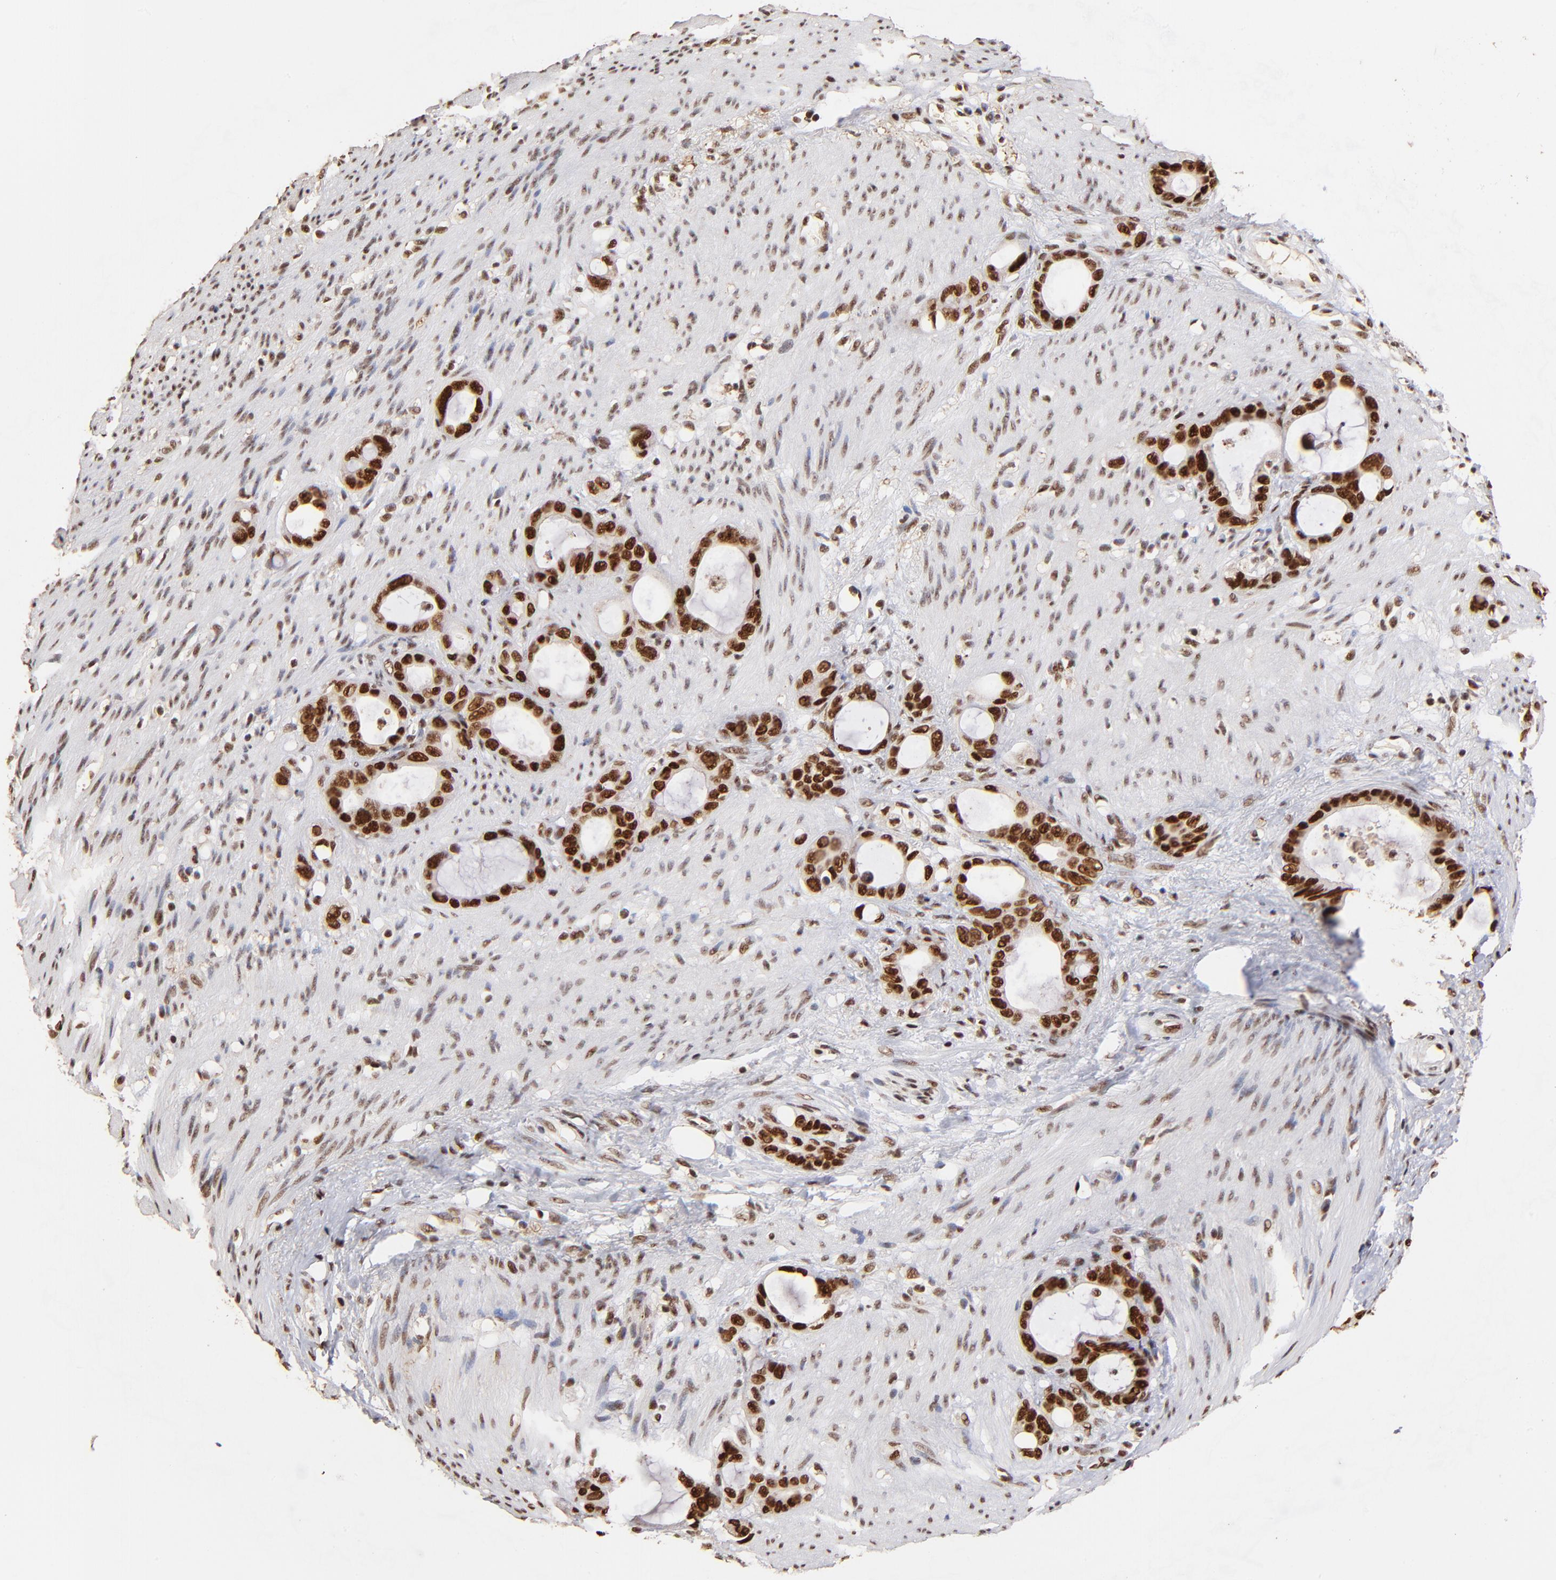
{"staining": {"intensity": "strong", "quantity": ">75%", "location": "nuclear"}, "tissue": "stomach cancer", "cell_type": "Tumor cells", "image_type": "cancer", "snomed": [{"axis": "morphology", "description": "Adenocarcinoma, NOS"}, {"axis": "topography", "description": "Stomach"}], "caption": "Tumor cells reveal high levels of strong nuclear expression in approximately >75% of cells in stomach adenocarcinoma.", "gene": "ZNF146", "patient": {"sex": "female", "age": 75}}